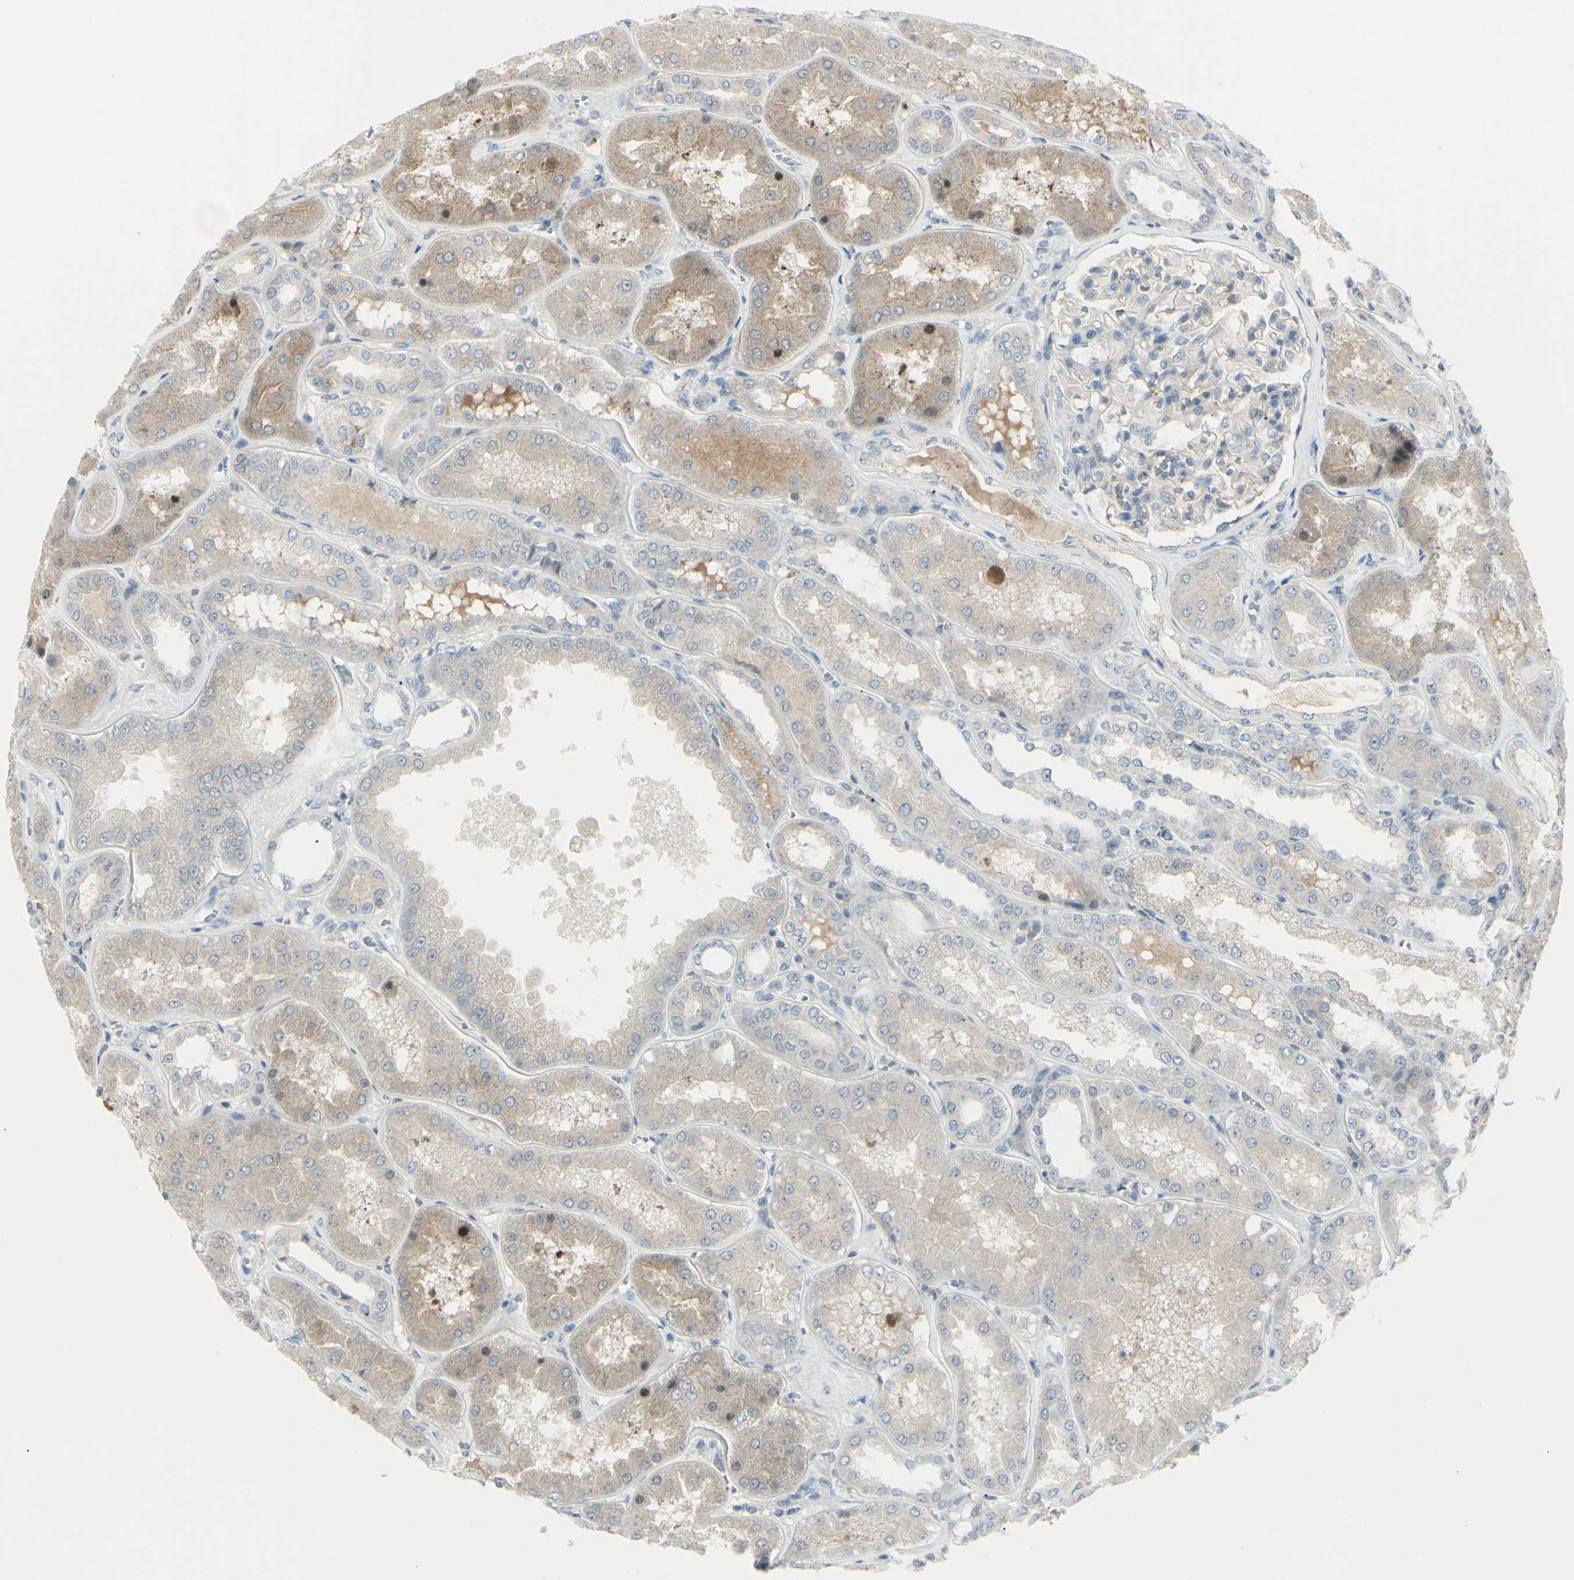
{"staining": {"intensity": "weak", "quantity": ">75%", "location": "cytoplasmic/membranous"}, "tissue": "kidney", "cell_type": "Cells in glomeruli", "image_type": "normal", "snomed": [{"axis": "morphology", "description": "Normal tissue, NOS"}, {"axis": "topography", "description": "Kidney"}], "caption": "Brown immunohistochemical staining in benign human kidney shows weak cytoplasmic/membranous expression in about >75% of cells in glomeruli. (IHC, brightfield microscopy, high magnification).", "gene": "SH3GL2", "patient": {"sex": "female", "age": 56}}